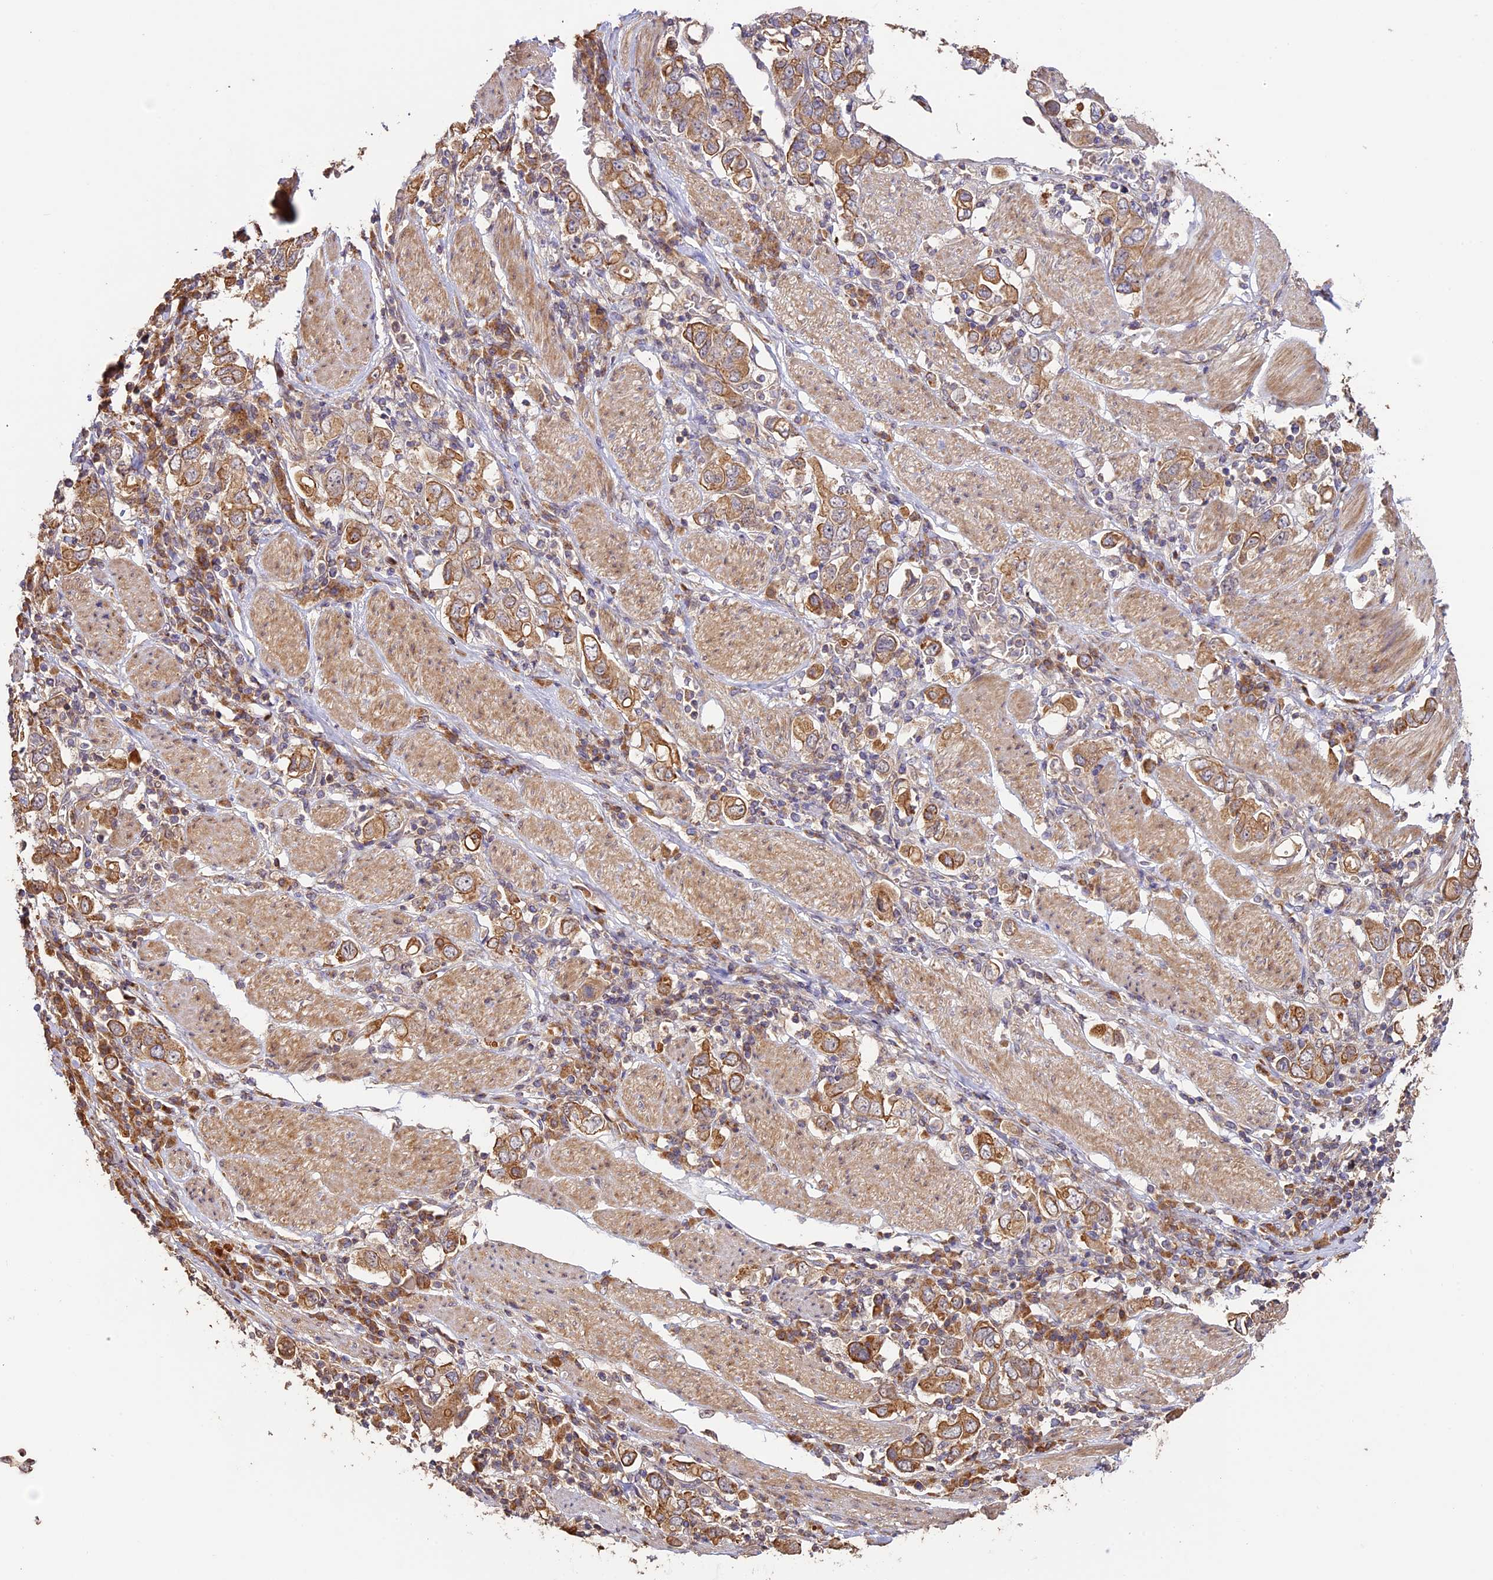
{"staining": {"intensity": "moderate", "quantity": ">75%", "location": "cytoplasmic/membranous"}, "tissue": "stomach cancer", "cell_type": "Tumor cells", "image_type": "cancer", "snomed": [{"axis": "morphology", "description": "Adenocarcinoma, NOS"}, {"axis": "topography", "description": "Stomach, upper"}], "caption": "Tumor cells show medium levels of moderate cytoplasmic/membranous staining in approximately >75% of cells in adenocarcinoma (stomach).", "gene": "BCAS4", "patient": {"sex": "male", "age": 62}}